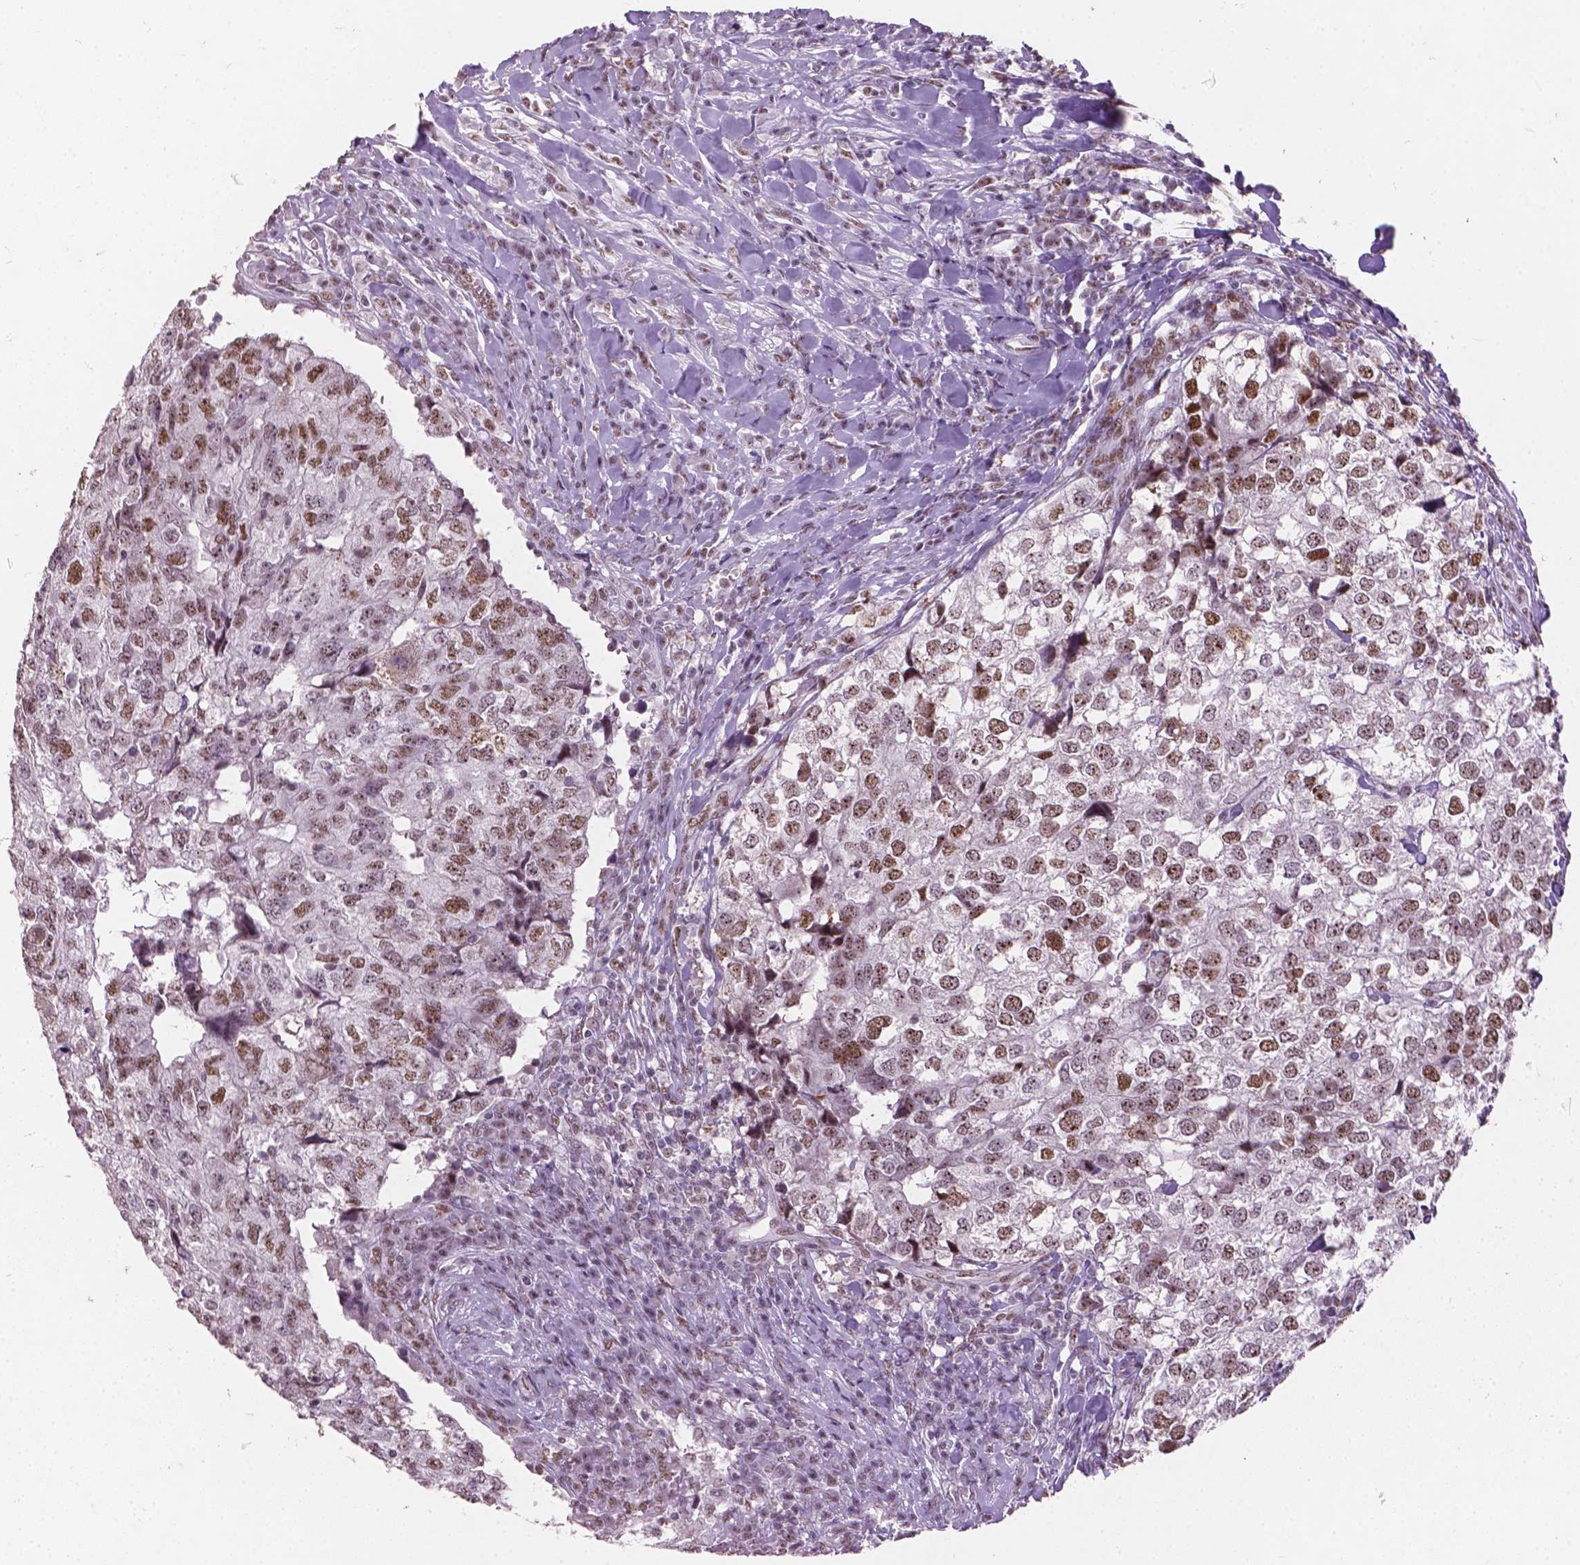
{"staining": {"intensity": "moderate", "quantity": "25%-75%", "location": "nuclear"}, "tissue": "breast cancer", "cell_type": "Tumor cells", "image_type": "cancer", "snomed": [{"axis": "morphology", "description": "Duct carcinoma"}, {"axis": "topography", "description": "Breast"}], "caption": "The image exhibits immunohistochemical staining of invasive ductal carcinoma (breast). There is moderate nuclear positivity is appreciated in approximately 25%-75% of tumor cells.", "gene": "COIL", "patient": {"sex": "female", "age": 30}}